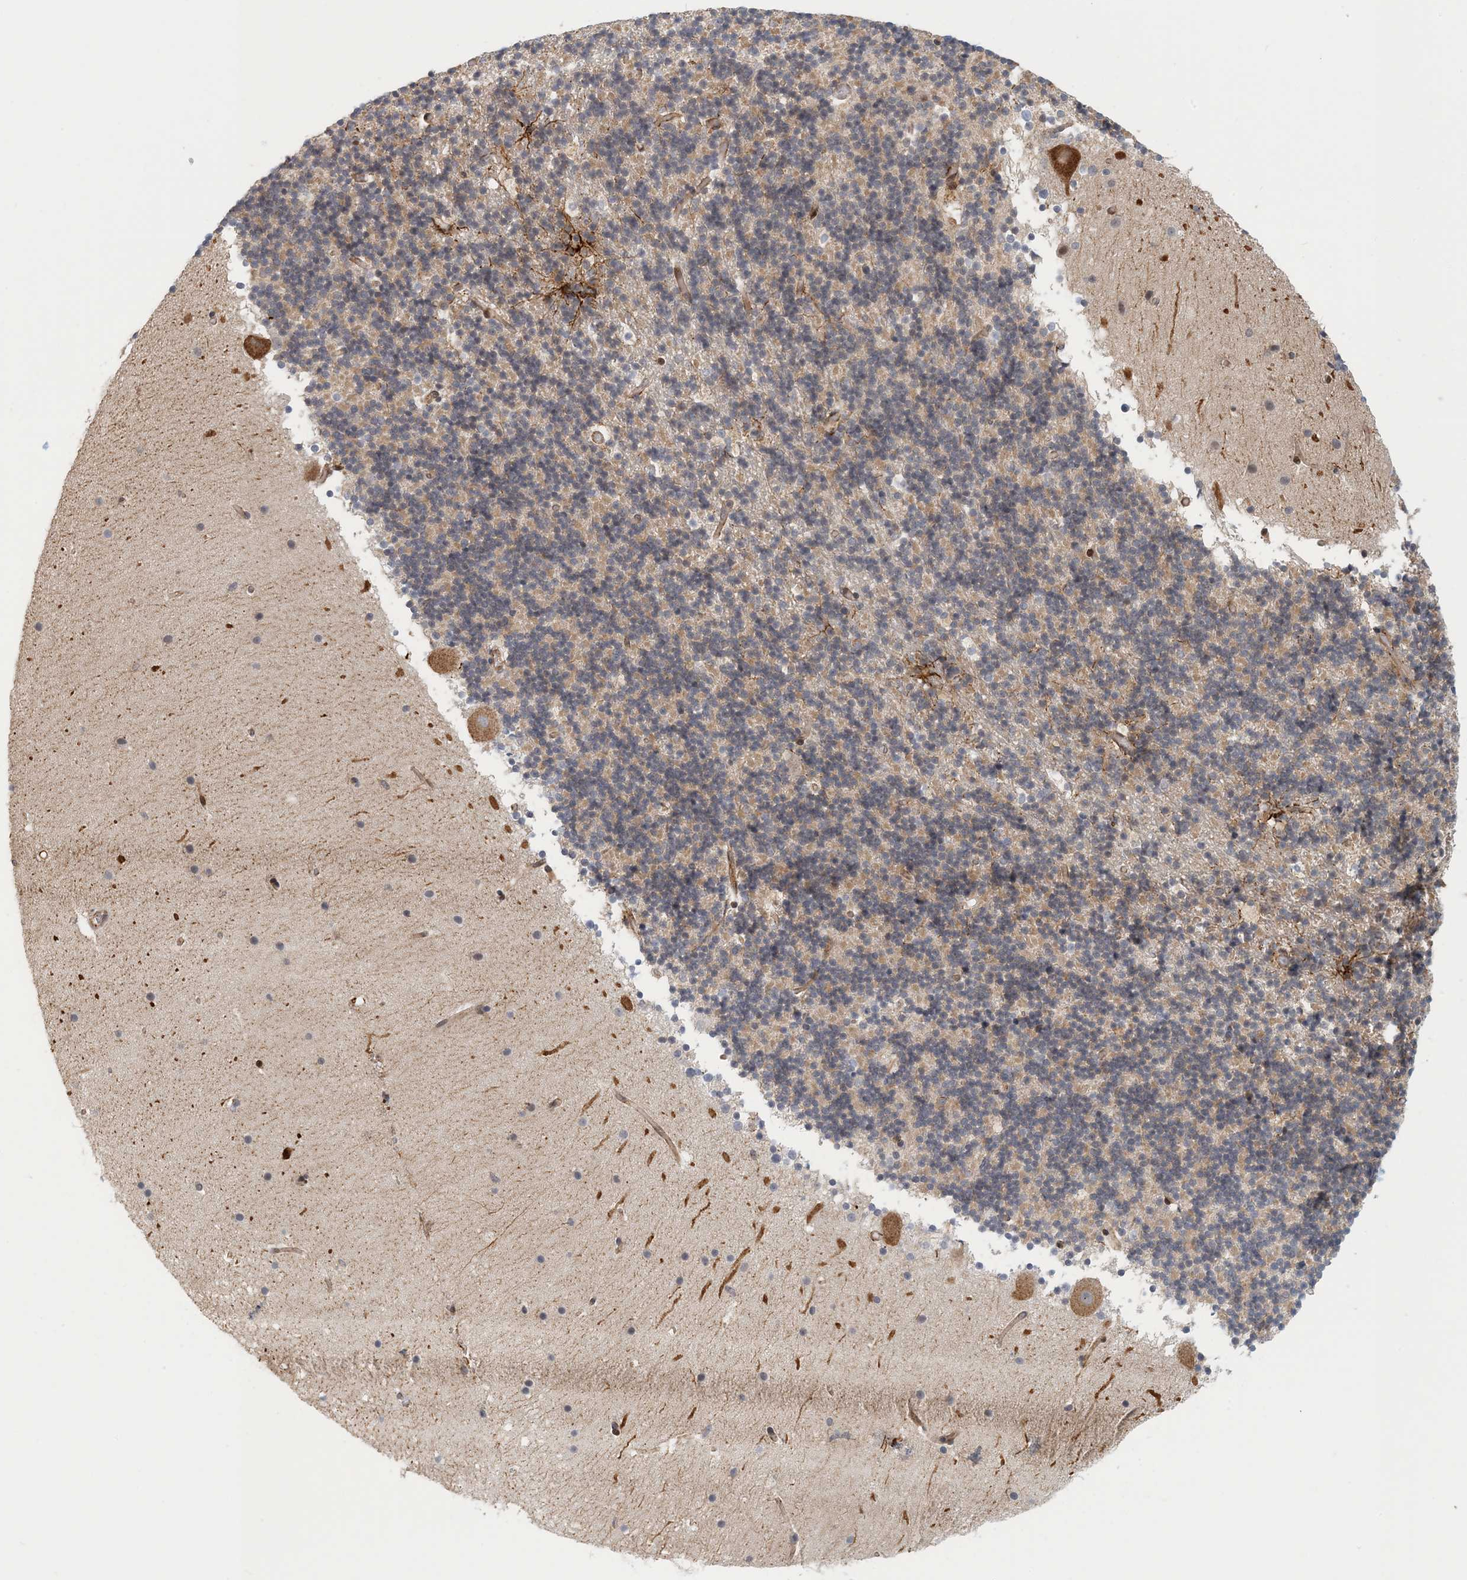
{"staining": {"intensity": "strong", "quantity": "<25%", "location": "cytoplasmic/membranous"}, "tissue": "cerebellum", "cell_type": "Cells in granular layer", "image_type": "normal", "snomed": [{"axis": "morphology", "description": "Normal tissue, NOS"}, {"axis": "topography", "description": "Cerebellum"}], "caption": "Cerebellum was stained to show a protein in brown. There is medium levels of strong cytoplasmic/membranous positivity in approximately <25% of cells in granular layer. The staining is performed using DAB (3,3'-diaminobenzidine) brown chromogen to label protein expression. The nuclei are counter-stained blue using hematoxylin.", "gene": "MAPKBP1", "patient": {"sex": "male", "age": 57}}